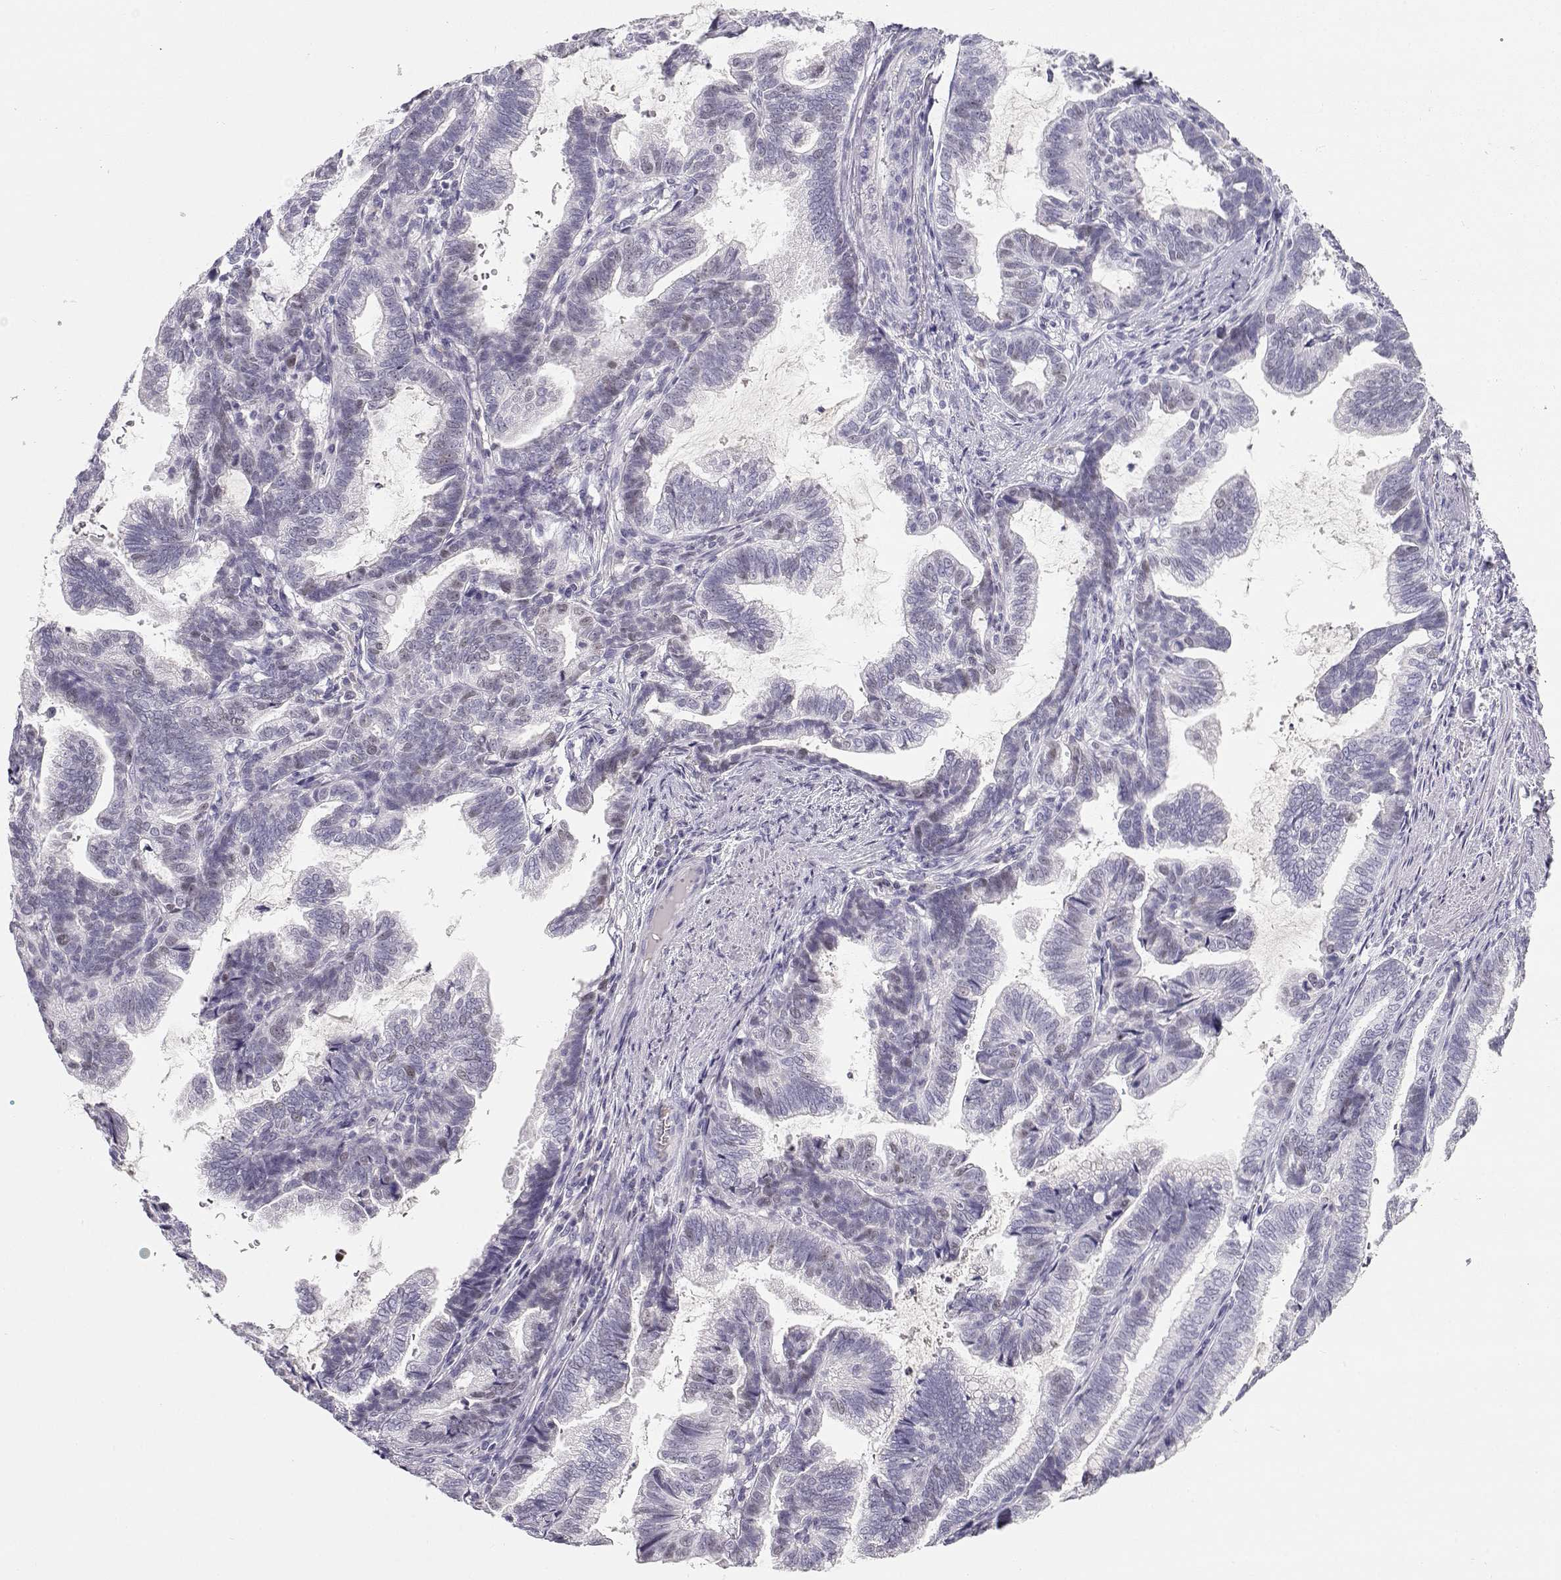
{"staining": {"intensity": "negative", "quantity": "none", "location": "none"}, "tissue": "stomach cancer", "cell_type": "Tumor cells", "image_type": "cancer", "snomed": [{"axis": "morphology", "description": "Adenocarcinoma, NOS"}, {"axis": "topography", "description": "Stomach"}], "caption": "An IHC photomicrograph of adenocarcinoma (stomach) is shown. There is no staining in tumor cells of adenocarcinoma (stomach). (Brightfield microscopy of DAB immunohistochemistry at high magnification).", "gene": "OPN5", "patient": {"sex": "male", "age": 83}}